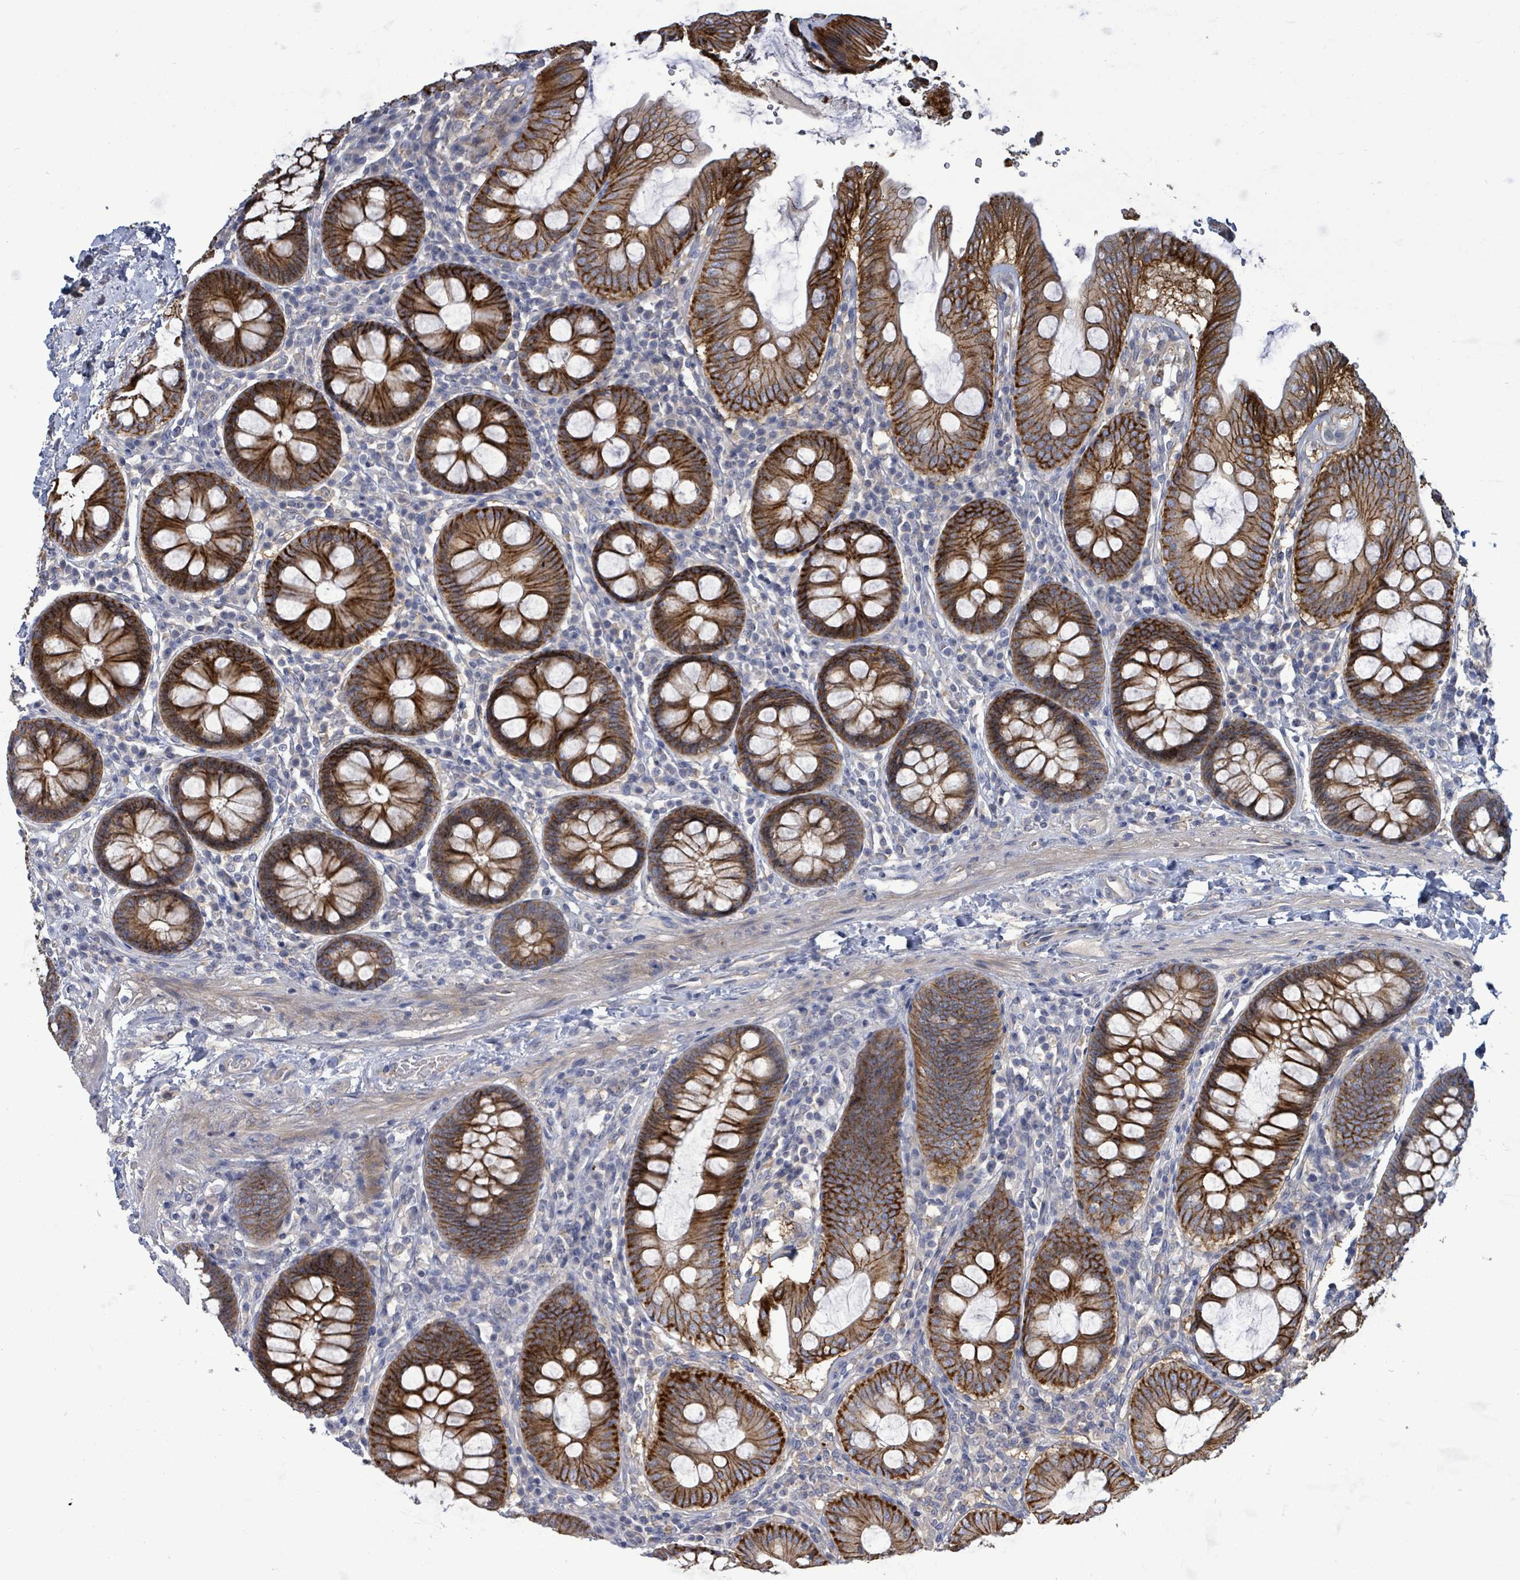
{"staining": {"intensity": "weak", "quantity": "25%-75%", "location": "cytoplasmic/membranous"}, "tissue": "colon", "cell_type": "Endothelial cells", "image_type": "normal", "snomed": [{"axis": "morphology", "description": "Normal tissue, NOS"}, {"axis": "topography", "description": "Colon"}], "caption": "Weak cytoplasmic/membranous protein expression is appreciated in about 25%-75% of endothelial cells in colon. (Stains: DAB (3,3'-diaminobenzidine) in brown, nuclei in blue, Microscopy: brightfield microscopy at high magnification).", "gene": "HRAS", "patient": {"sex": "male", "age": 84}}